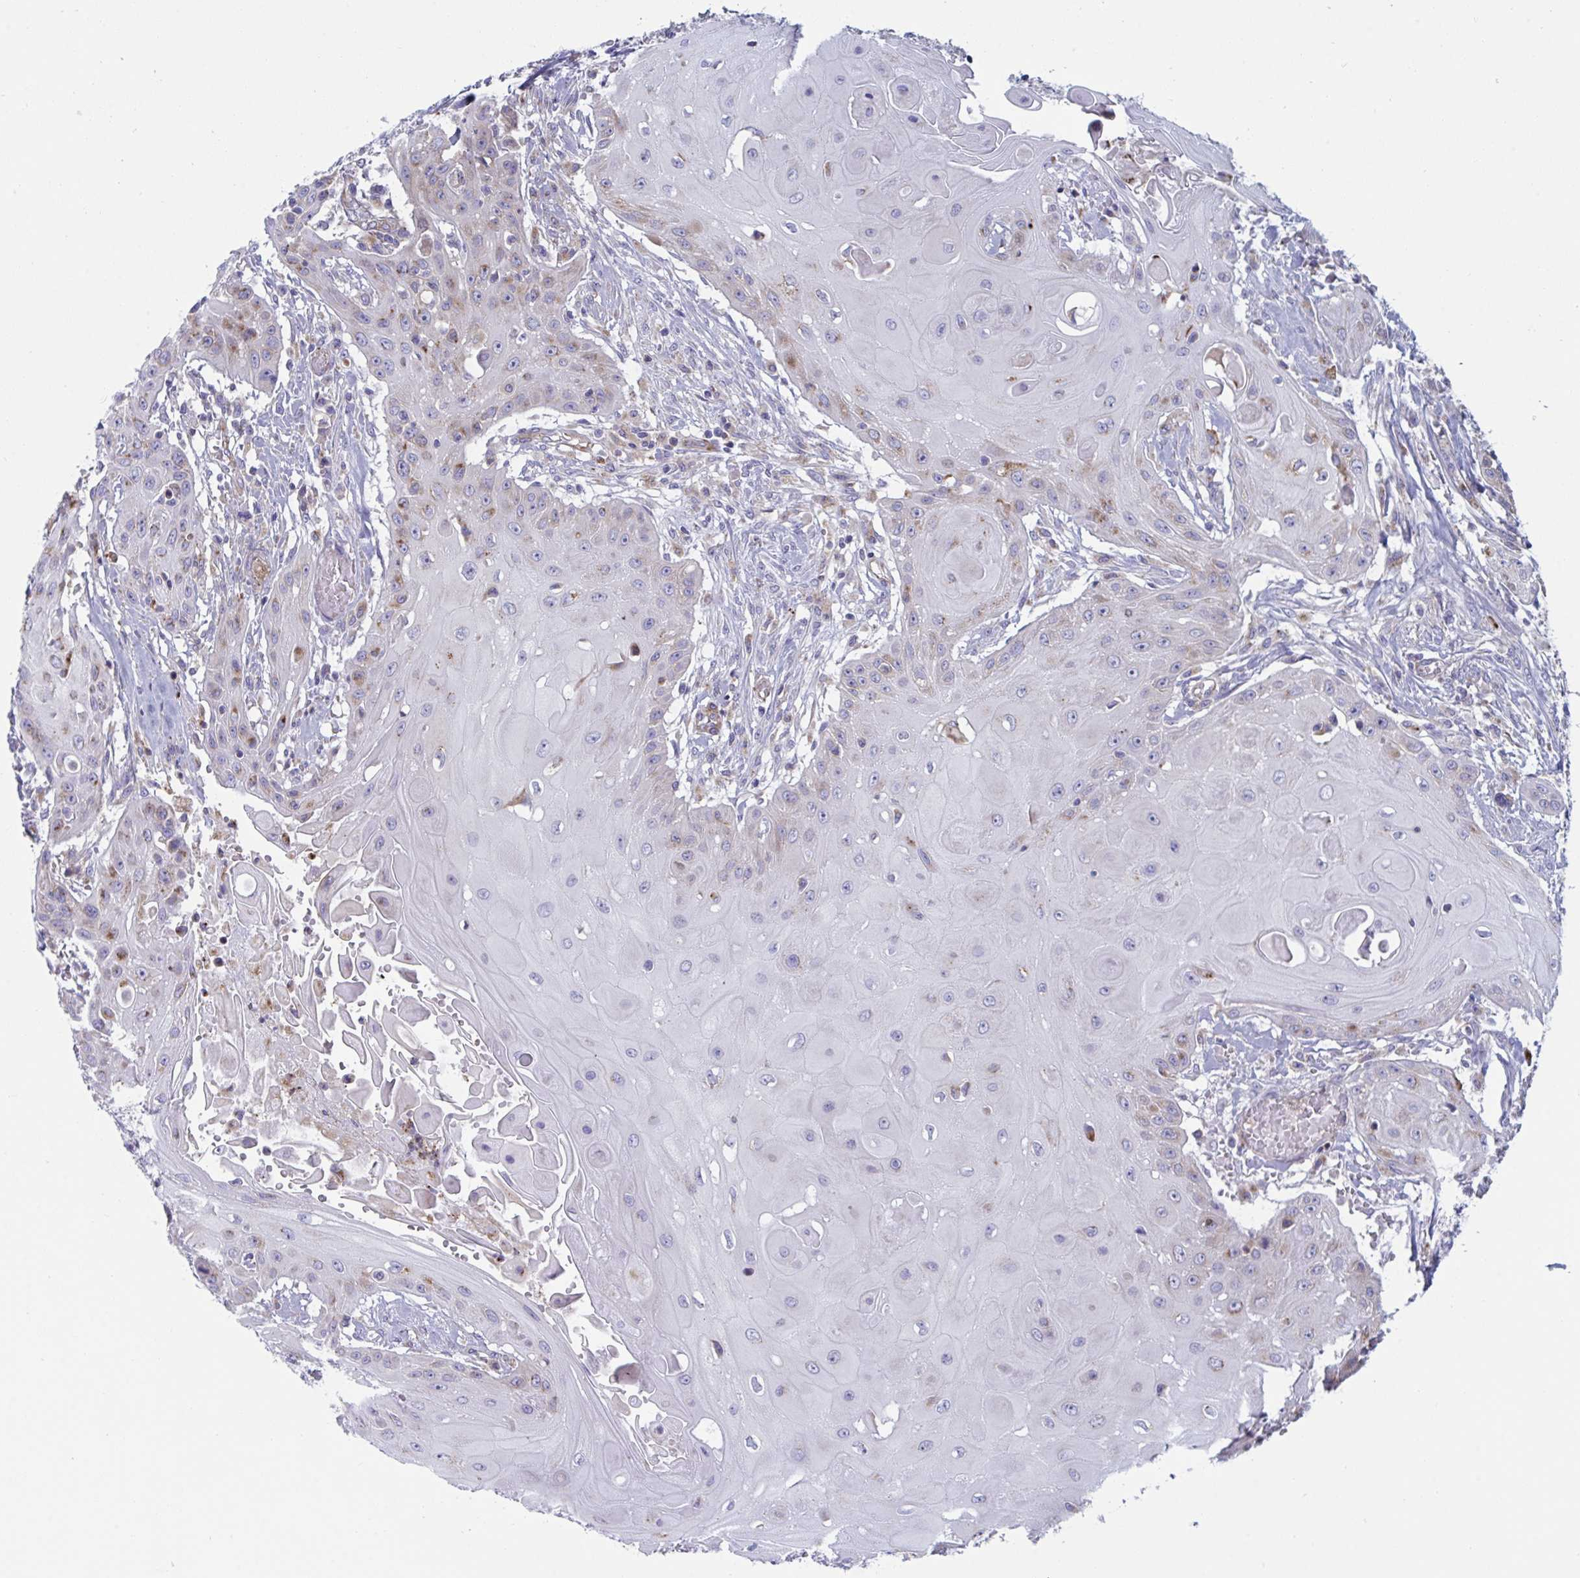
{"staining": {"intensity": "moderate", "quantity": "25%-75%", "location": "cytoplasmic/membranous"}, "tissue": "head and neck cancer", "cell_type": "Tumor cells", "image_type": "cancer", "snomed": [{"axis": "morphology", "description": "Squamous cell carcinoma, NOS"}, {"axis": "topography", "description": "Oral tissue"}, {"axis": "topography", "description": "Head-Neck"}, {"axis": "topography", "description": "Neck, NOS"}], "caption": "Immunohistochemical staining of head and neck cancer exhibits moderate cytoplasmic/membranous protein positivity in about 25%-75% of tumor cells.", "gene": "SLC9A6", "patient": {"sex": "female", "age": 55}}